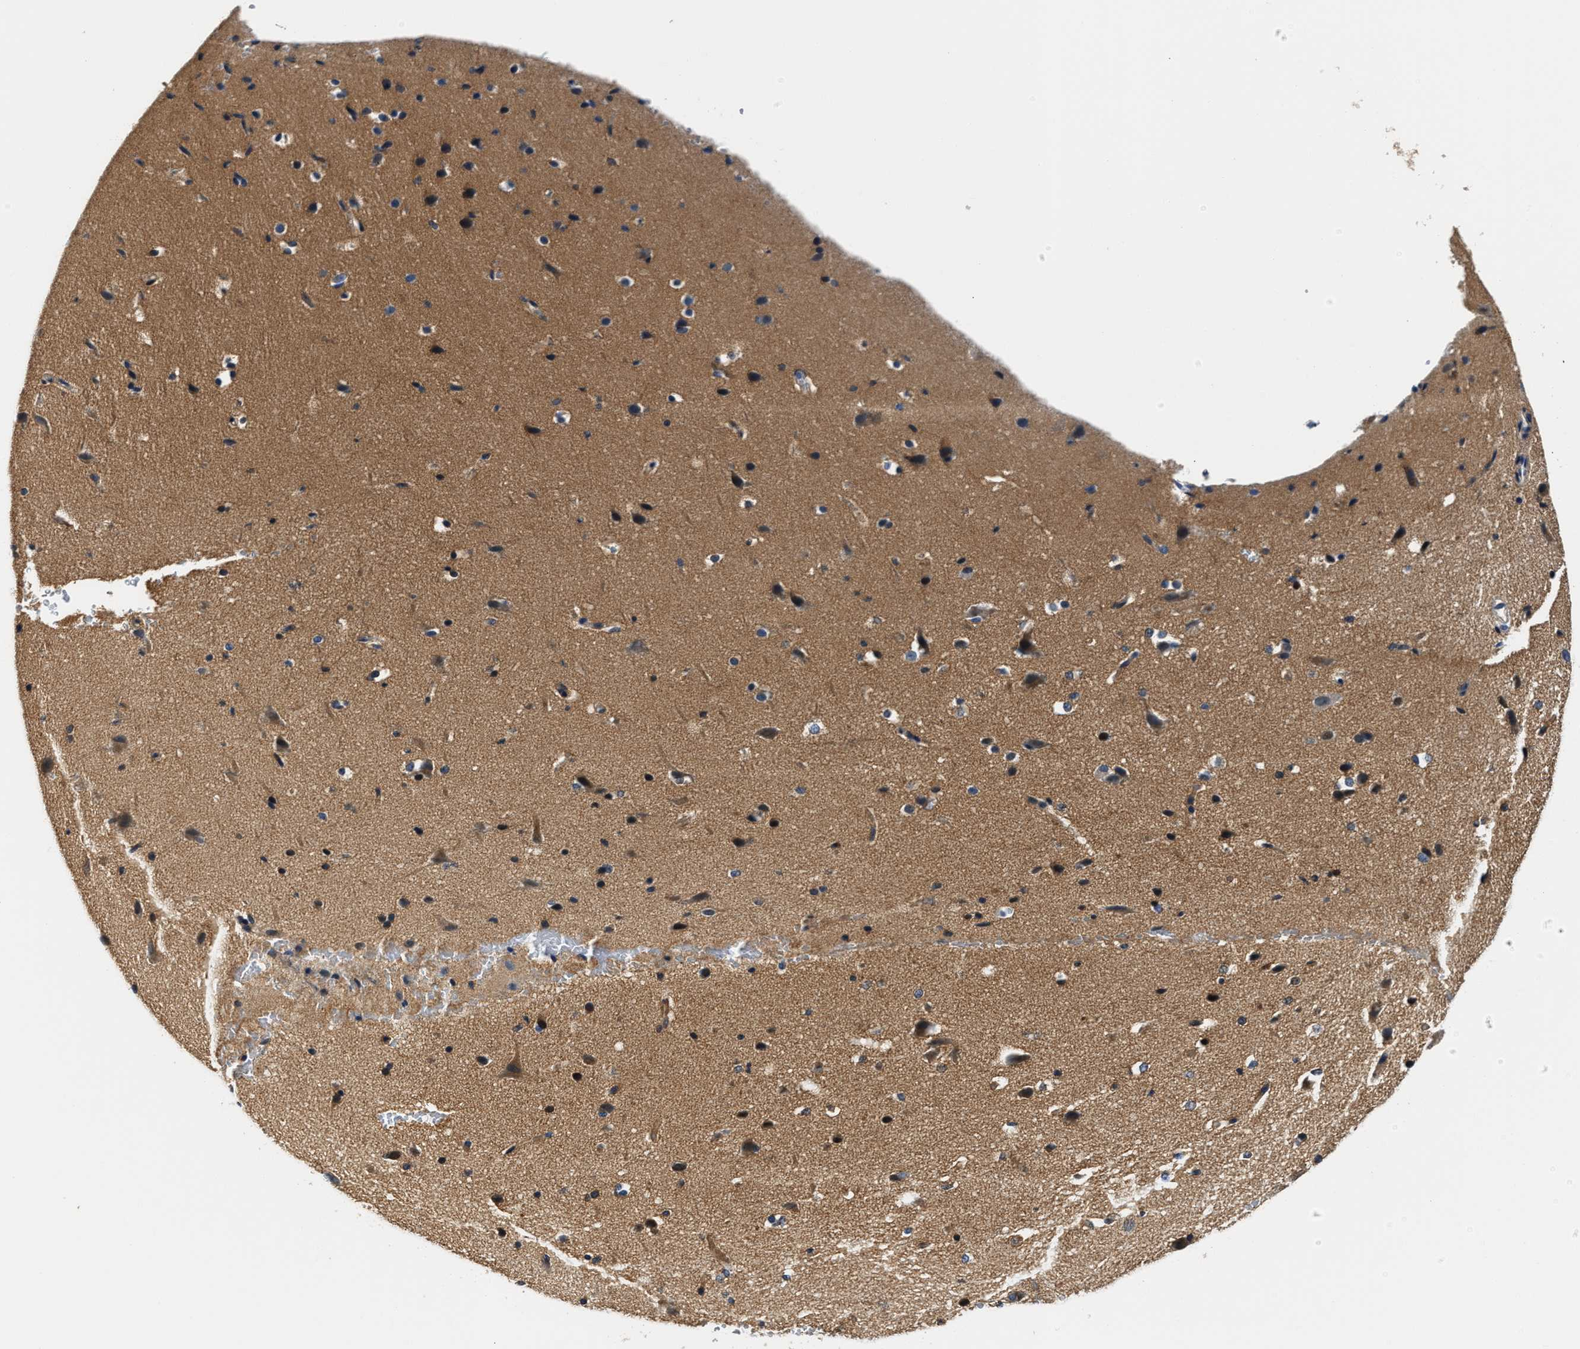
{"staining": {"intensity": "weak", "quantity": "25%-75%", "location": "cytoplasmic/membranous"}, "tissue": "cerebral cortex", "cell_type": "Endothelial cells", "image_type": "normal", "snomed": [{"axis": "morphology", "description": "Normal tissue, NOS"}, {"axis": "morphology", "description": "Developmental malformation"}, {"axis": "topography", "description": "Cerebral cortex"}], "caption": "High-power microscopy captured an immunohistochemistry (IHC) micrograph of benign cerebral cortex, revealing weak cytoplasmic/membranous positivity in about 25%-75% of endothelial cells. The staining was performed using DAB to visualize the protein expression in brown, while the nuclei were stained in blue with hematoxylin (Magnification: 20x).", "gene": "TEX2", "patient": {"sex": "female", "age": 30}}